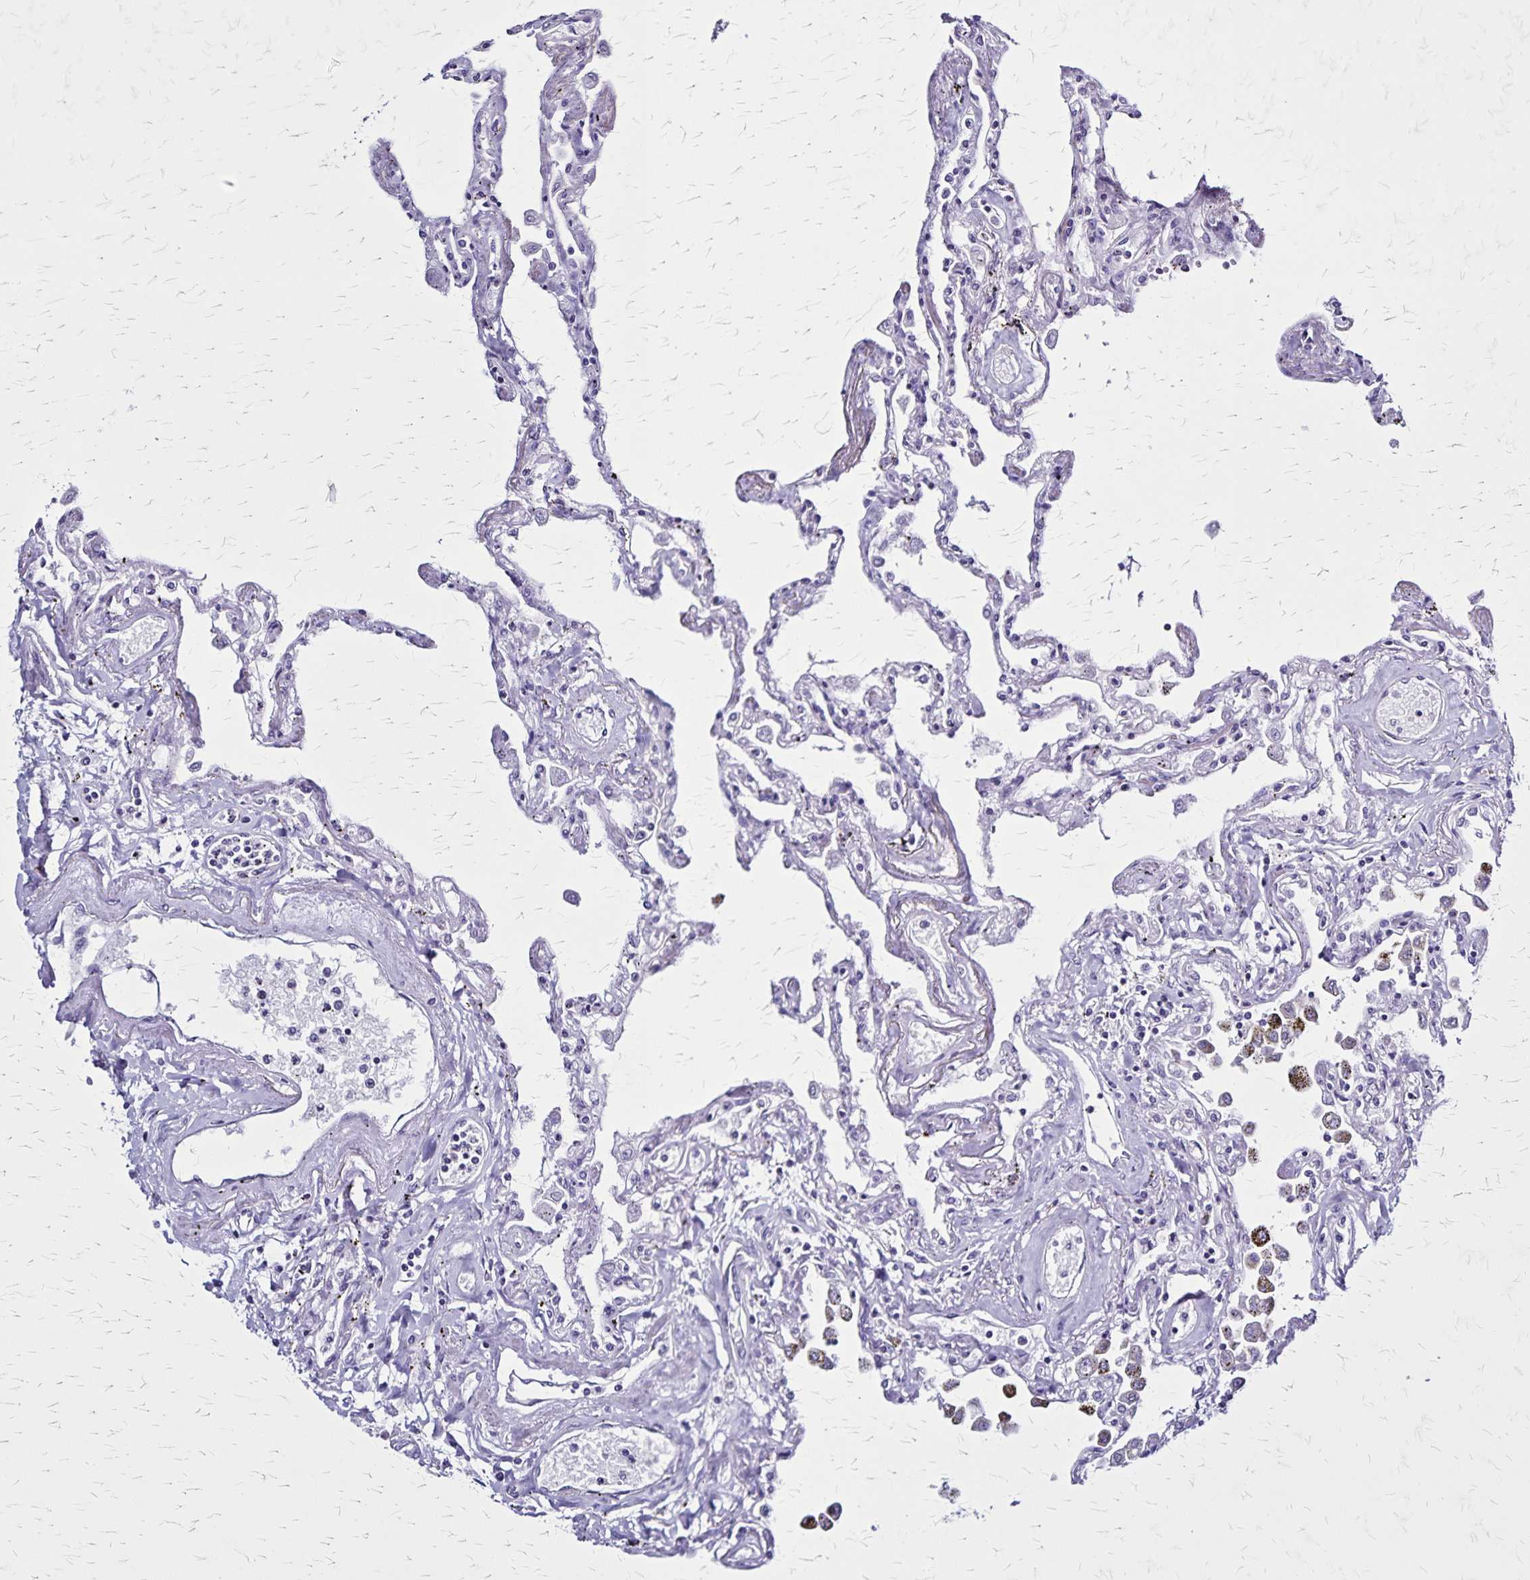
{"staining": {"intensity": "negative", "quantity": "none", "location": "none"}, "tissue": "lung", "cell_type": "Alveolar cells", "image_type": "normal", "snomed": [{"axis": "morphology", "description": "Normal tissue, NOS"}, {"axis": "morphology", "description": "Adenocarcinoma, NOS"}, {"axis": "topography", "description": "Cartilage tissue"}, {"axis": "topography", "description": "Lung"}], "caption": "Immunohistochemical staining of benign lung shows no significant expression in alveolar cells.", "gene": "PLXNA4", "patient": {"sex": "female", "age": 67}}